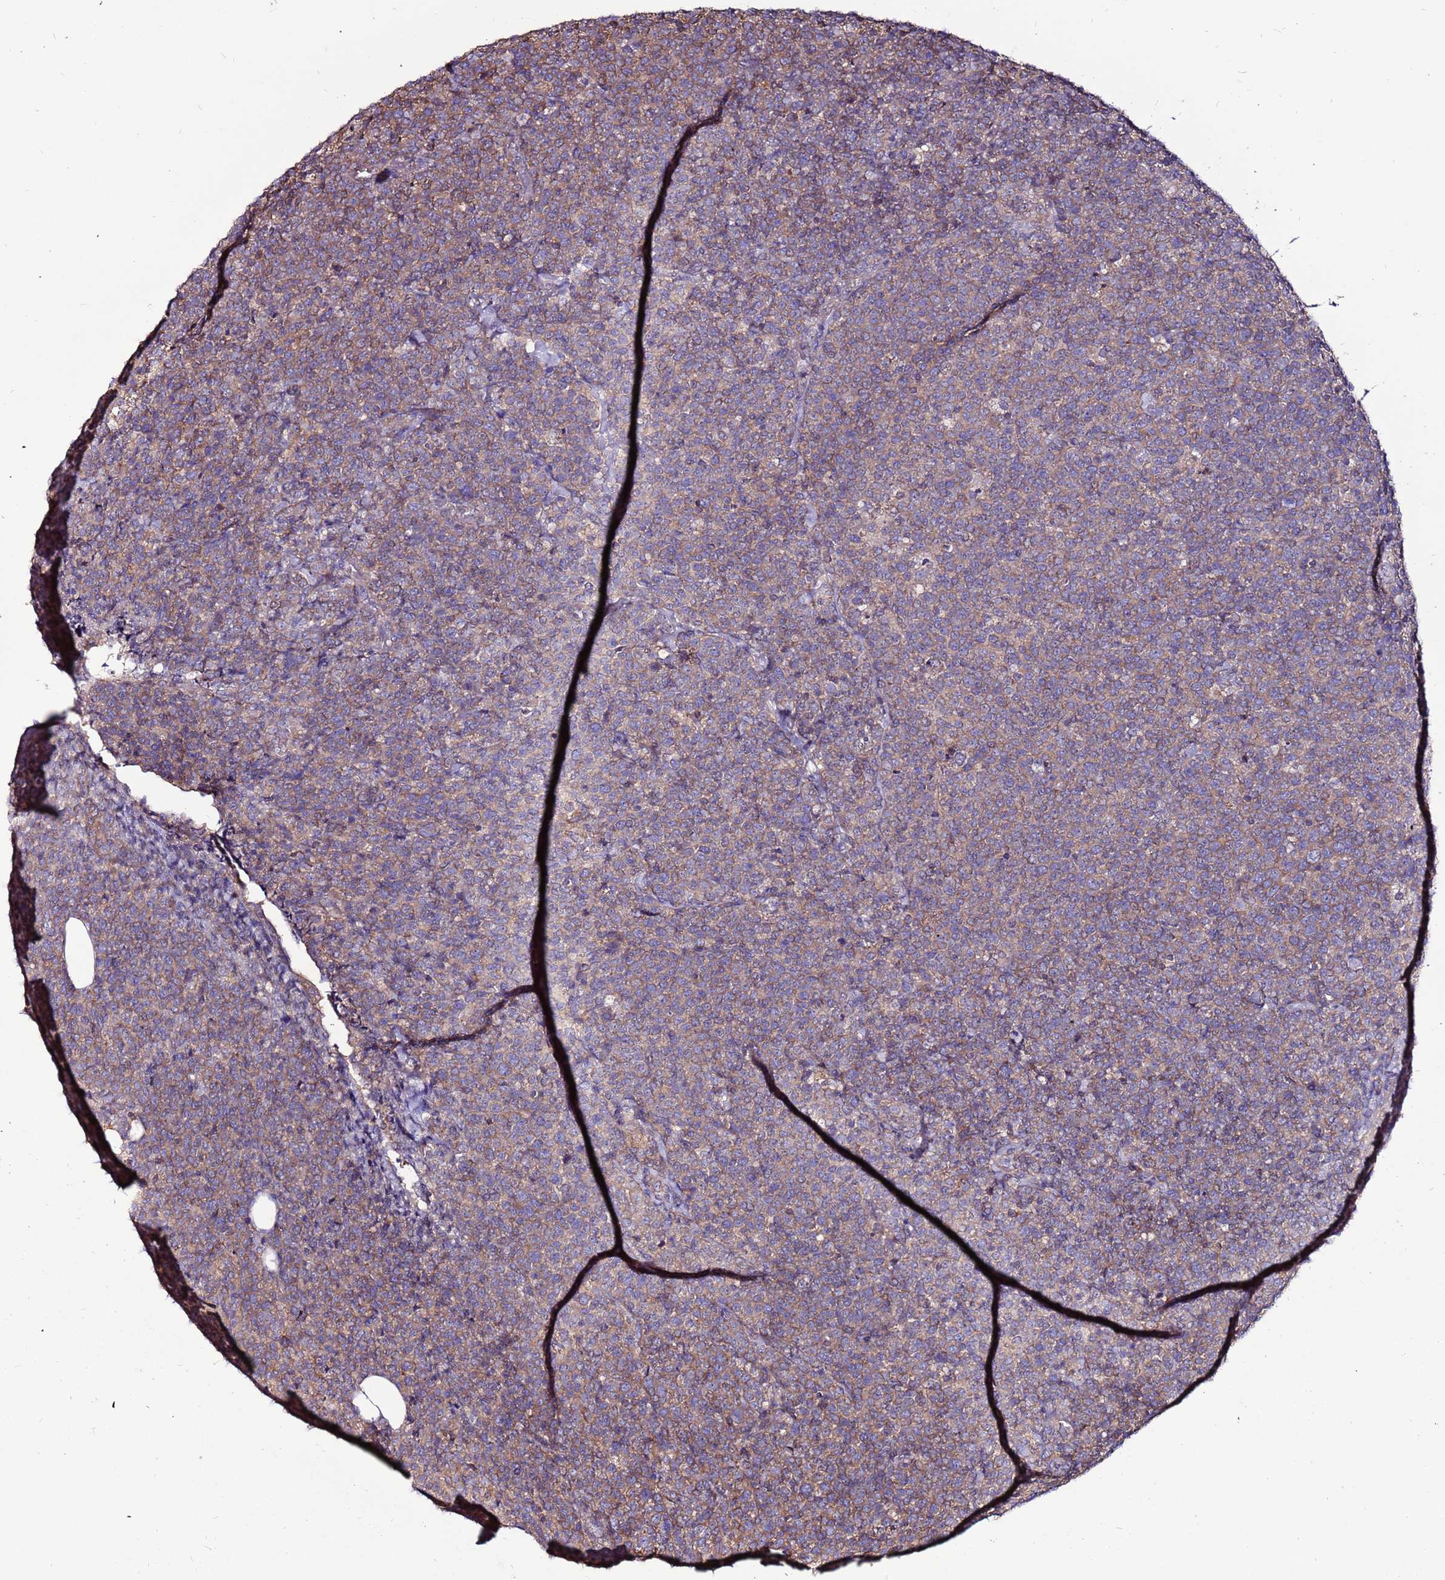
{"staining": {"intensity": "weak", "quantity": ">75%", "location": "cytoplasmic/membranous"}, "tissue": "lymphoma", "cell_type": "Tumor cells", "image_type": "cancer", "snomed": [{"axis": "morphology", "description": "Malignant lymphoma, non-Hodgkin's type, High grade"}, {"axis": "topography", "description": "Lymph node"}], "caption": "A brown stain highlights weak cytoplasmic/membranous expression of a protein in lymphoma tumor cells.", "gene": "NRN1L", "patient": {"sex": "male", "age": 61}}